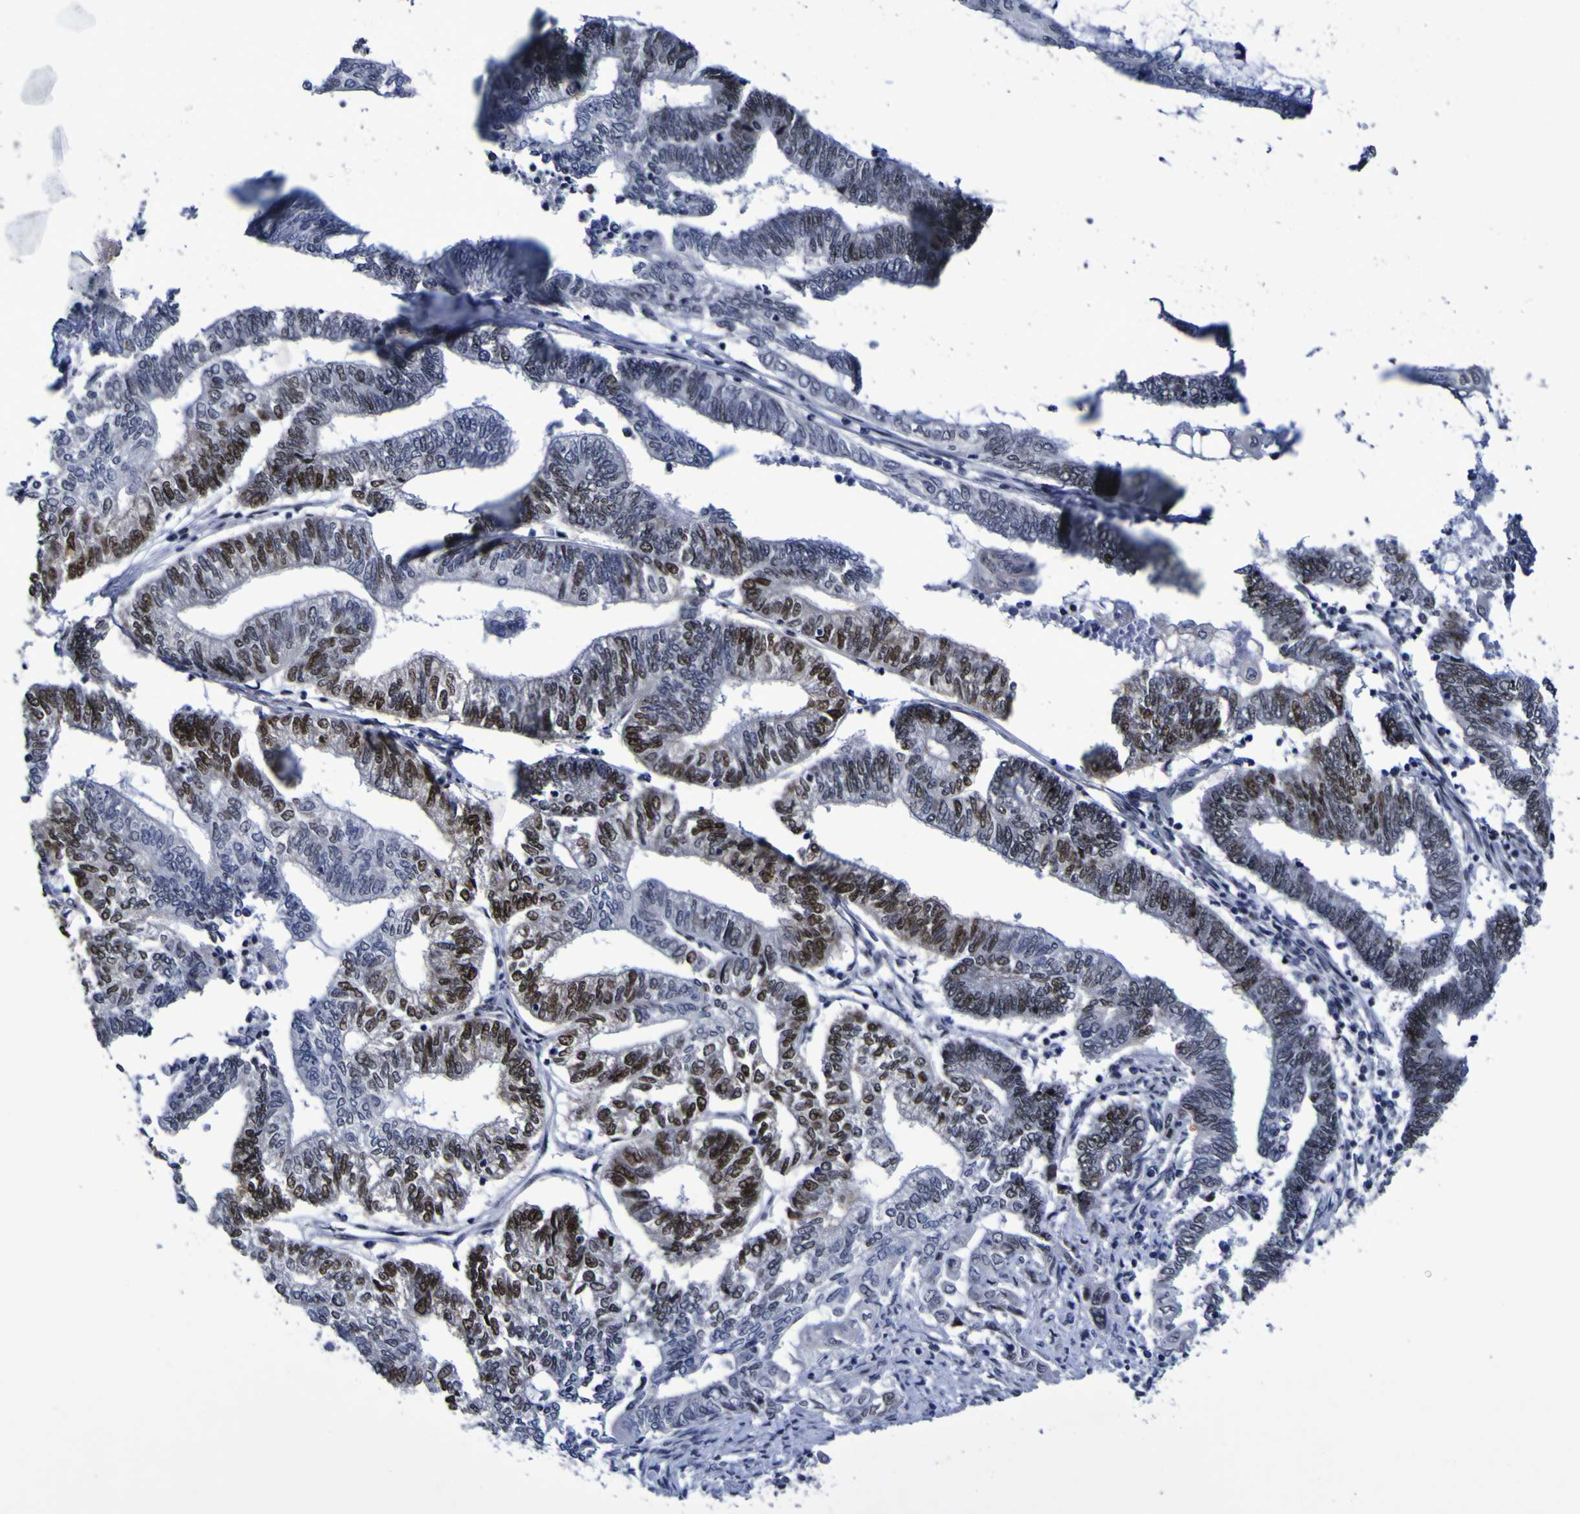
{"staining": {"intensity": "strong", "quantity": "25%-75%", "location": "nuclear"}, "tissue": "endometrial cancer", "cell_type": "Tumor cells", "image_type": "cancer", "snomed": [{"axis": "morphology", "description": "Adenocarcinoma, NOS"}, {"axis": "topography", "description": "Uterus"}, {"axis": "topography", "description": "Endometrium"}], "caption": "Protein expression analysis of human endometrial adenocarcinoma reveals strong nuclear positivity in approximately 25%-75% of tumor cells.", "gene": "MBD3", "patient": {"sex": "female", "age": 70}}